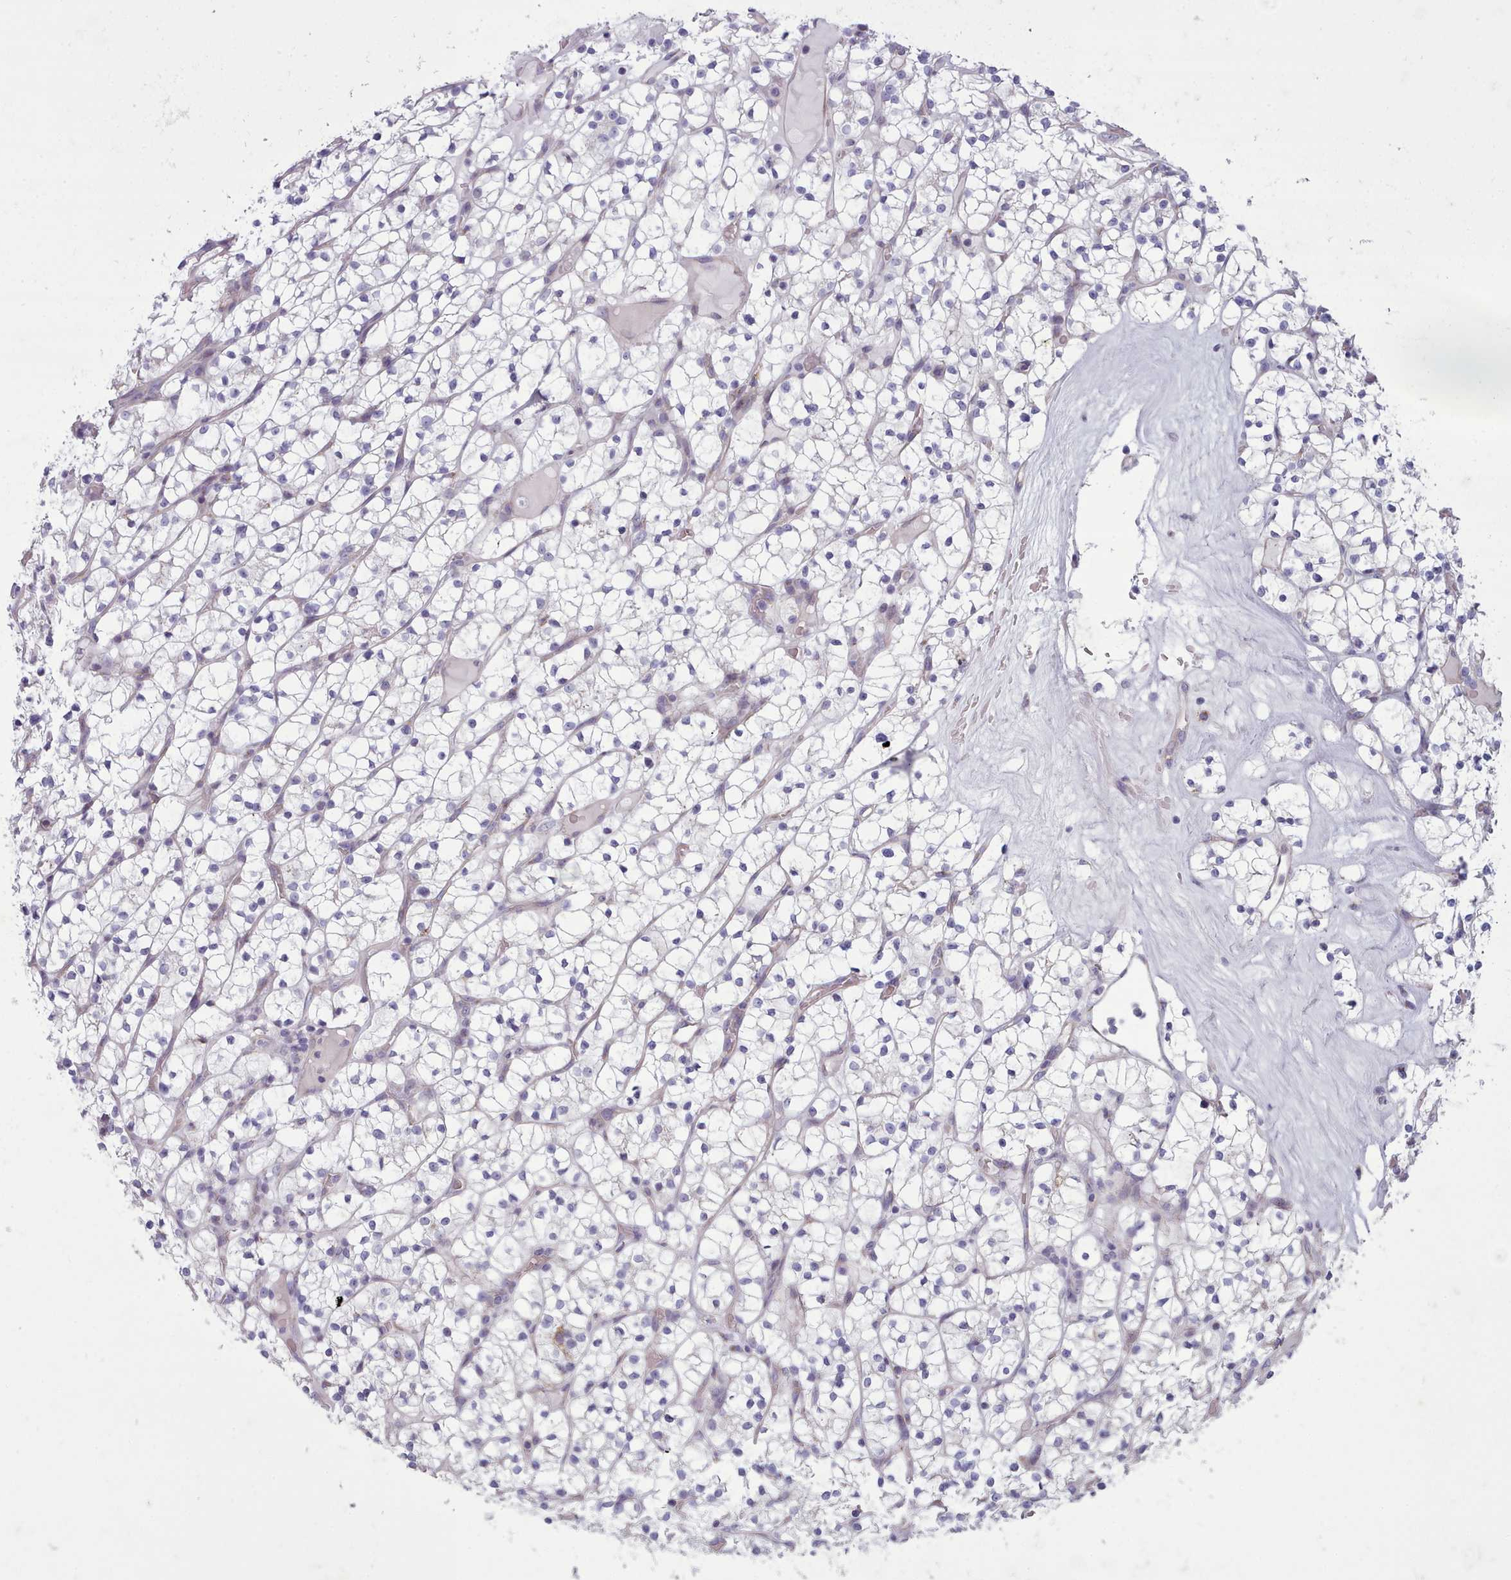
{"staining": {"intensity": "negative", "quantity": "none", "location": "none"}, "tissue": "renal cancer", "cell_type": "Tumor cells", "image_type": "cancer", "snomed": [{"axis": "morphology", "description": "Adenocarcinoma, NOS"}, {"axis": "topography", "description": "Kidney"}], "caption": "Immunohistochemical staining of human renal cancer (adenocarcinoma) reveals no significant staining in tumor cells. Brightfield microscopy of IHC stained with DAB (brown) and hematoxylin (blue), captured at high magnification.", "gene": "SLC52A3", "patient": {"sex": "female", "age": 64}}